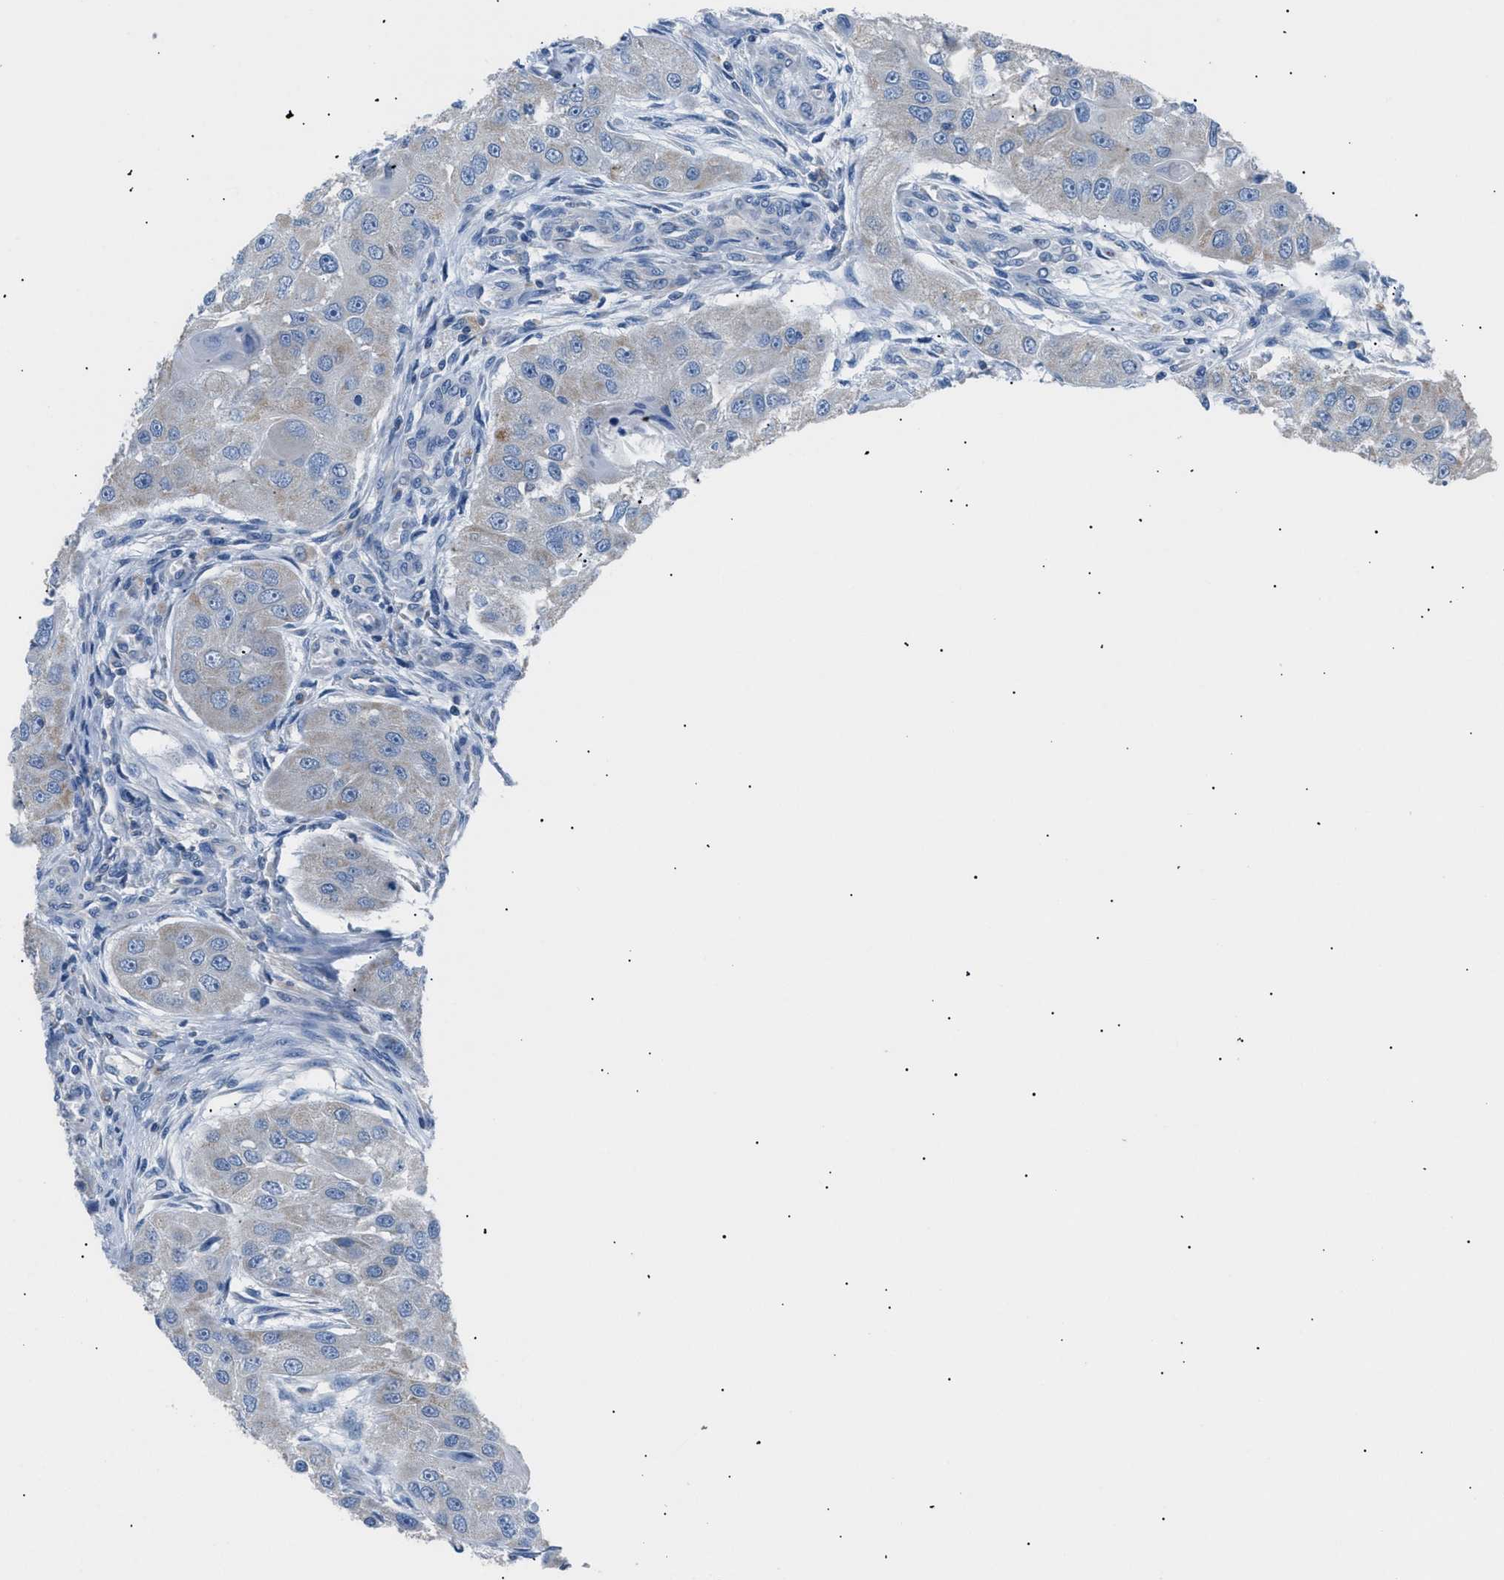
{"staining": {"intensity": "weak", "quantity": "<25%", "location": "cytoplasmic/membranous"}, "tissue": "head and neck cancer", "cell_type": "Tumor cells", "image_type": "cancer", "snomed": [{"axis": "morphology", "description": "Normal tissue, NOS"}, {"axis": "morphology", "description": "Squamous cell carcinoma, NOS"}, {"axis": "topography", "description": "Skeletal muscle"}, {"axis": "topography", "description": "Head-Neck"}], "caption": "IHC of head and neck cancer demonstrates no positivity in tumor cells.", "gene": "ILDR1", "patient": {"sex": "male", "age": 51}}